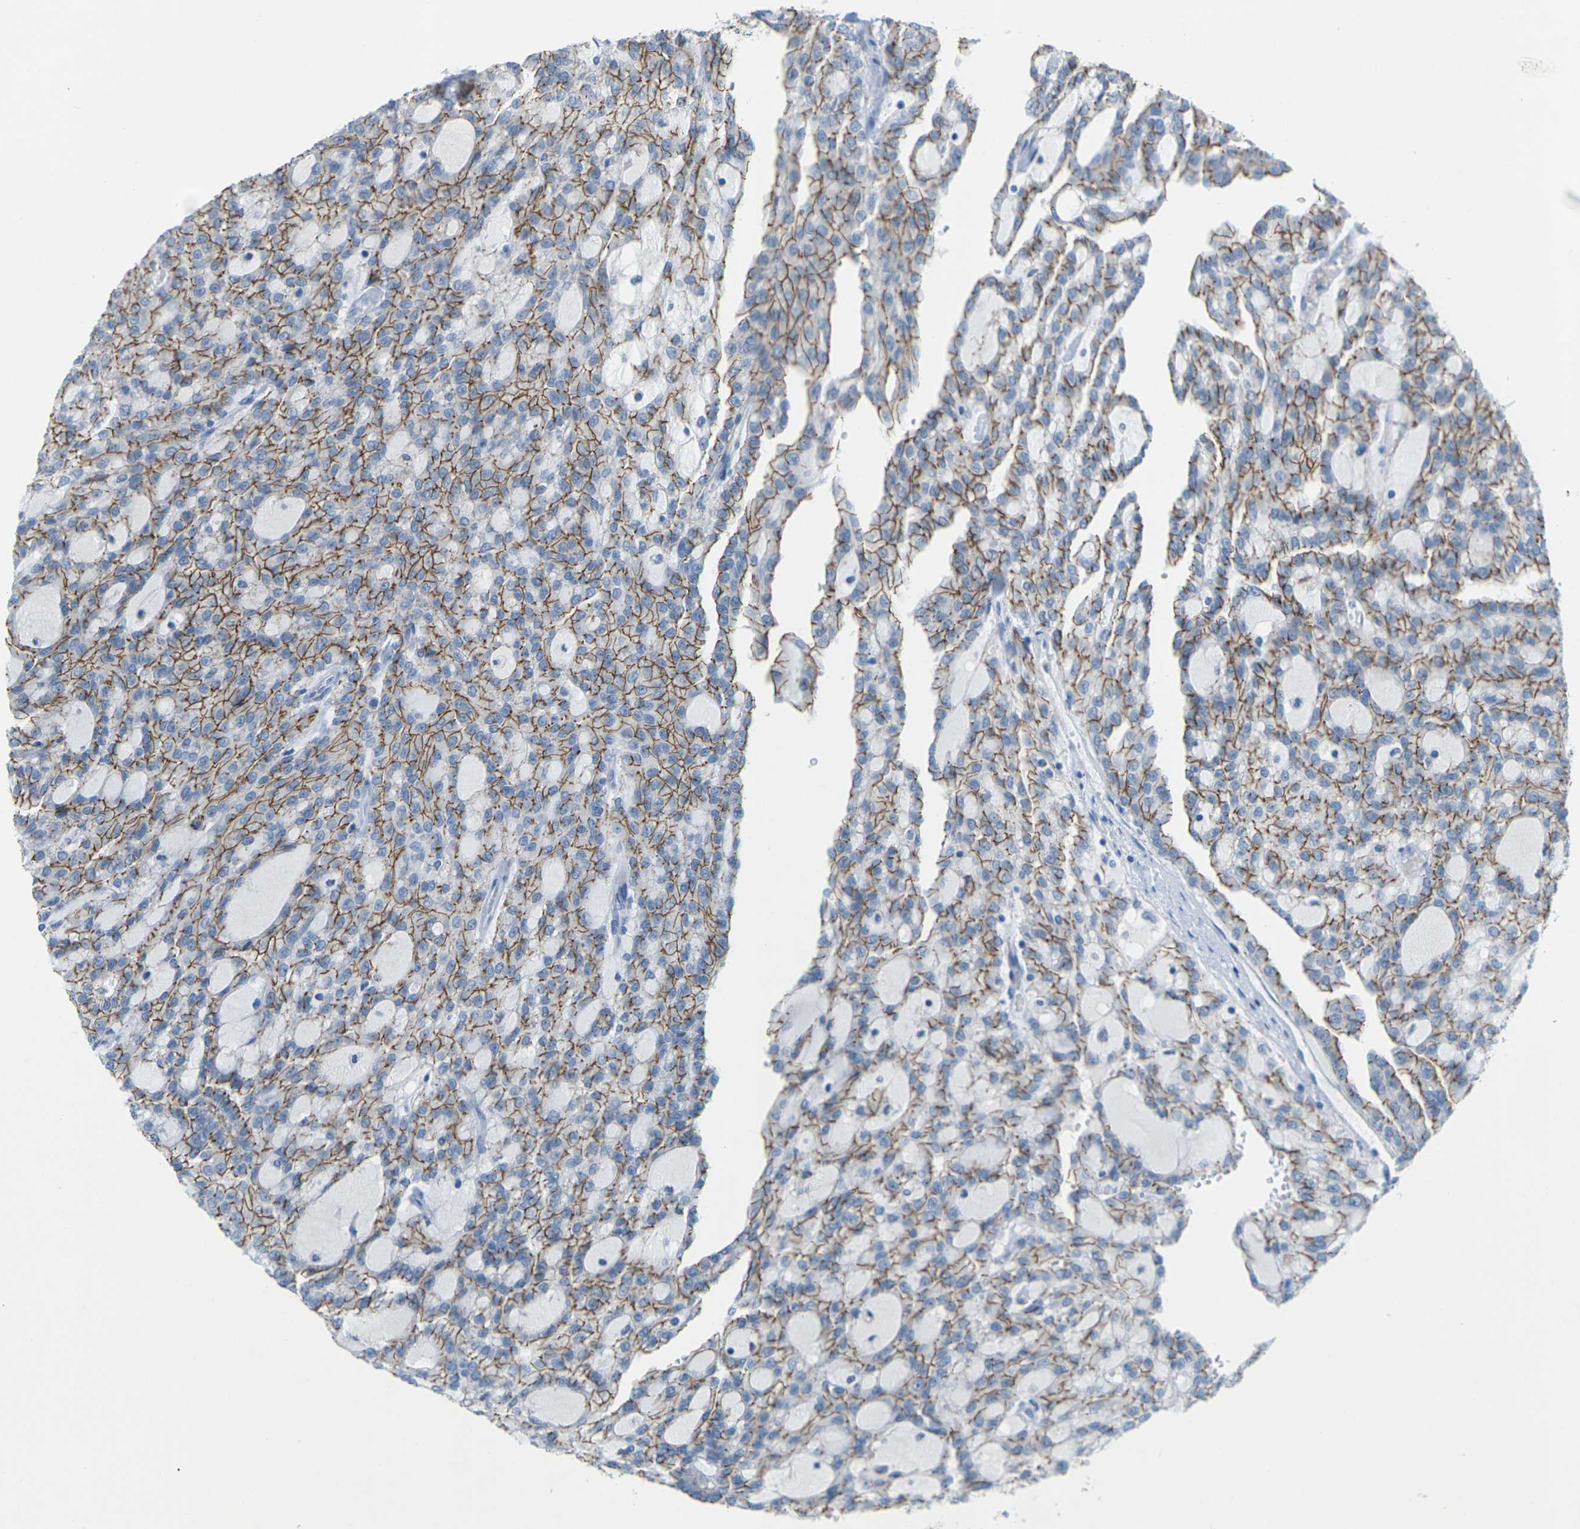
{"staining": {"intensity": "moderate", "quantity": ">75%", "location": "cytoplasmic/membranous"}, "tissue": "renal cancer", "cell_type": "Tumor cells", "image_type": "cancer", "snomed": [{"axis": "morphology", "description": "Adenocarcinoma, NOS"}, {"axis": "topography", "description": "Kidney"}], "caption": "Immunohistochemical staining of adenocarcinoma (renal) demonstrates medium levels of moderate cytoplasmic/membranous protein positivity in approximately >75% of tumor cells. (DAB (3,3'-diaminobenzidine) = brown stain, brightfield microscopy at high magnification).", "gene": "CLDN3", "patient": {"sex": "male", "age": 63}}